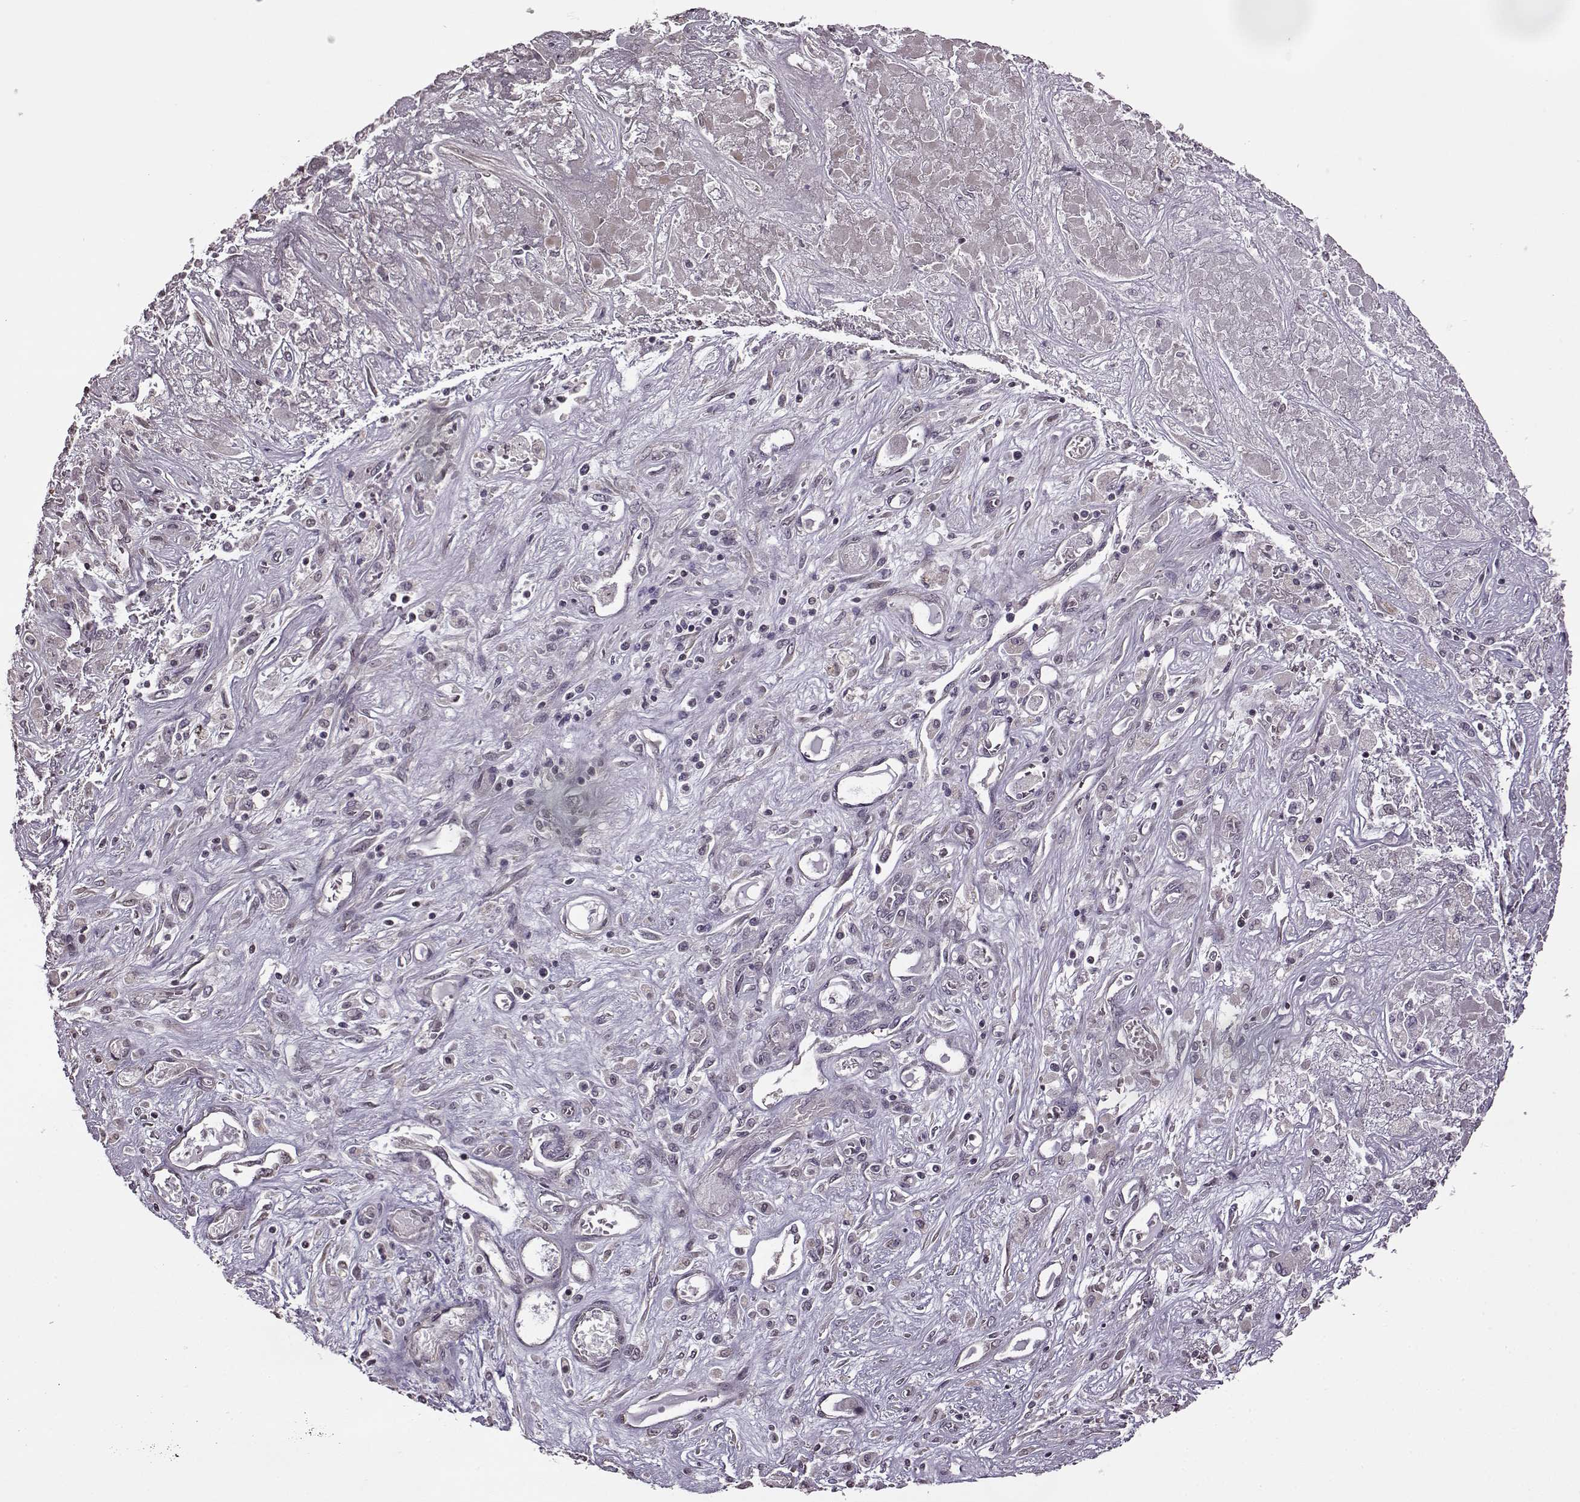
{"staining": {"intensity": "negative", "quantity": "none", "location": "none"}, "tissue": "liver cancer", "cell_type": "Tumor cells", "image_type": "cancer", "snomed": [{"axis": "morphology", "description": "Cholangiocarcinoma"}, {"axis": "topography", "description": "Liver"}], "caption": "An immunohistochemistry photomicrograph of cholangiocarcinoma (liver) is shown. There is no staining in tumor cells of cholangiocarcinoma (liver). (Stains: DAB (3,3'-diaminobenzidine) immunohistochemistry with hematoxylin counter stain, Microscopy: brightfield microscopy at high magnification).", "gene": "FSHB", "patient": {"sex": "female", "age": 52}}